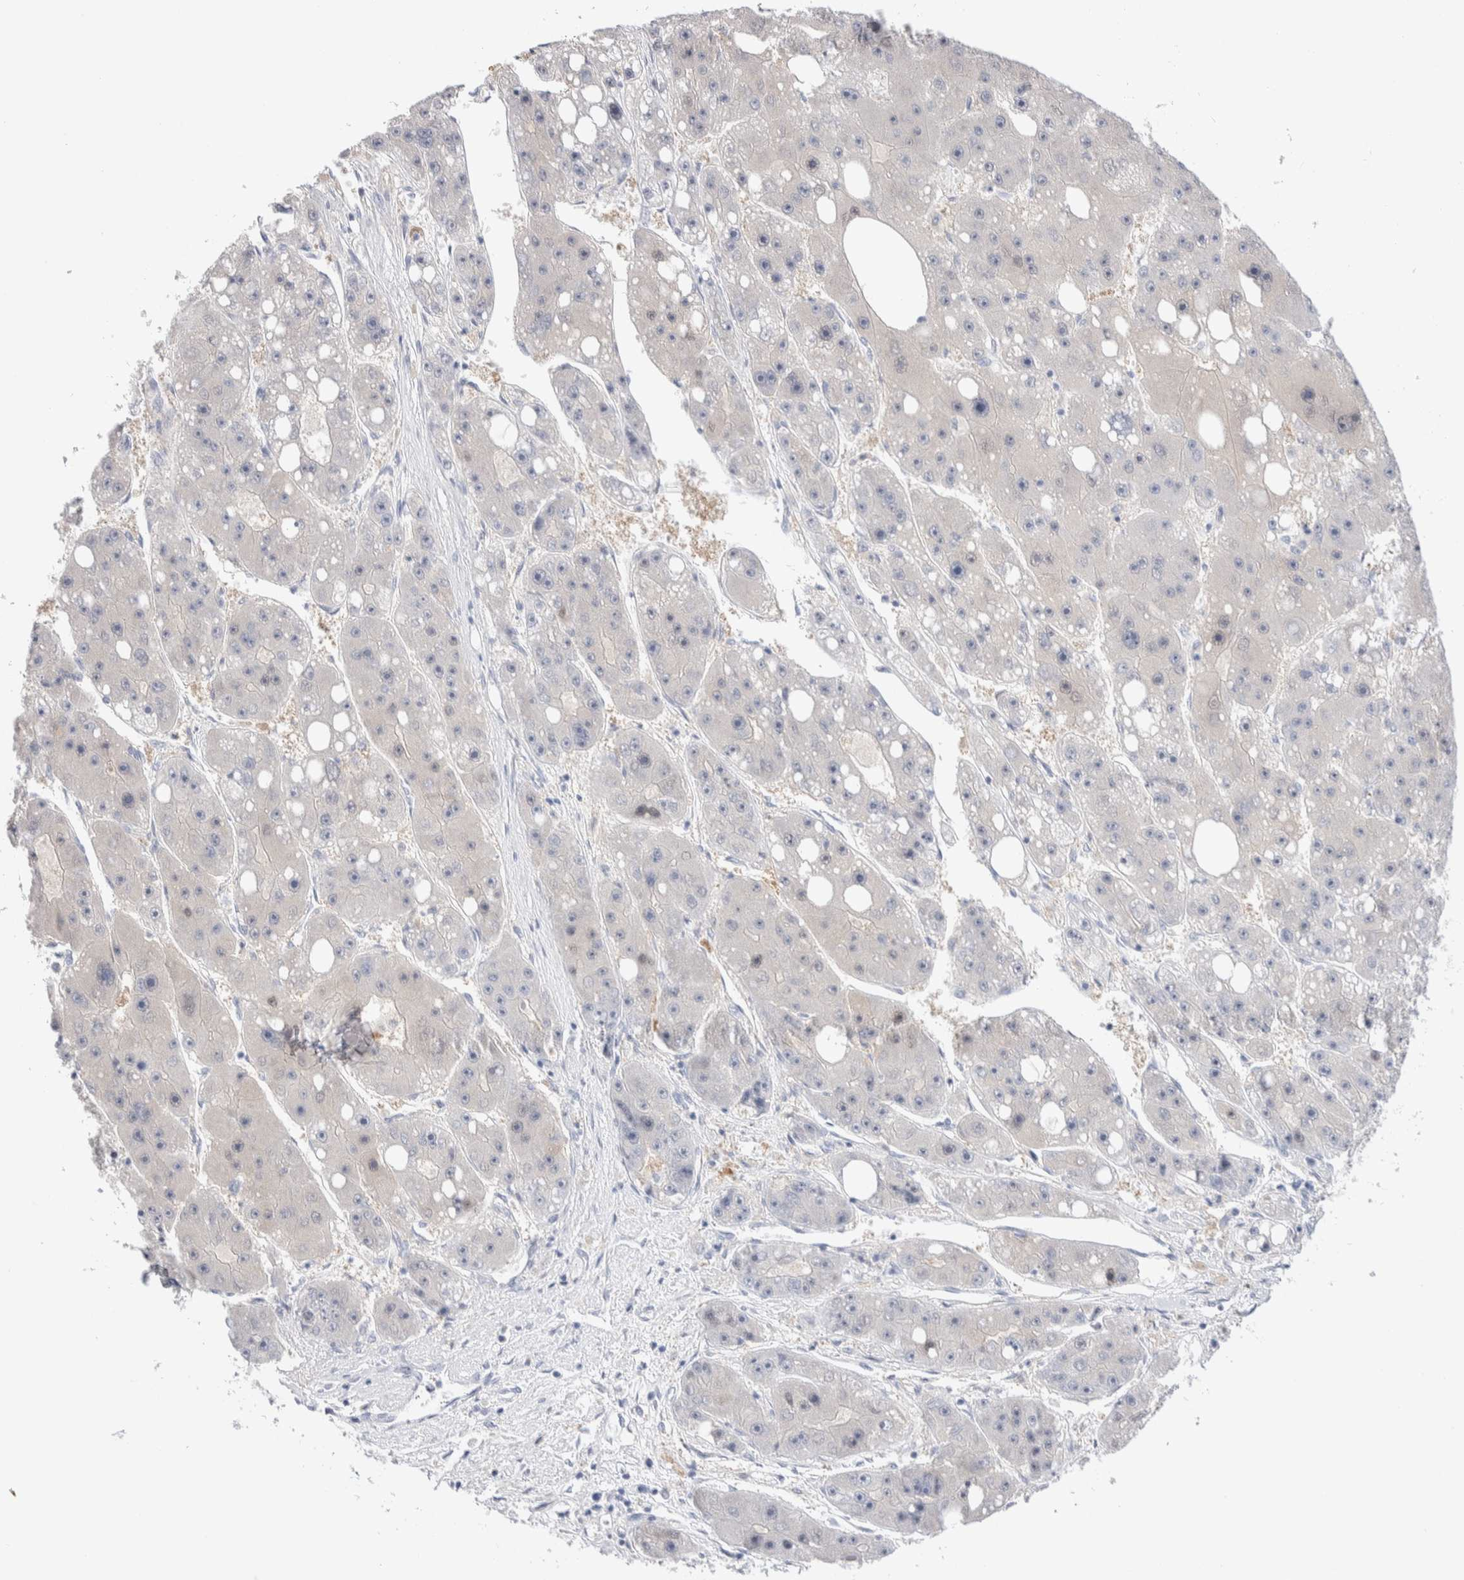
{"staining": {"intensity": "negative", "quantity": "none", "location": "none"}, "tissue": "liver cancer", "cell_type": "Tumor cells", "image_type": "cancer", "snomed": [{"axis": "morphology", "description": "Carcinoma, Hepatocellular, NOS"}, {"axis": "topography", "description": "Liver"}], "caption": "A high-resolution image shows immunohistochemistry staining of liver cancer (hepatocellular carcinoma), which shows no significant staining in tumor cells.", "gene": "GDA", "patient": {"sex": "female", "age": 61}}